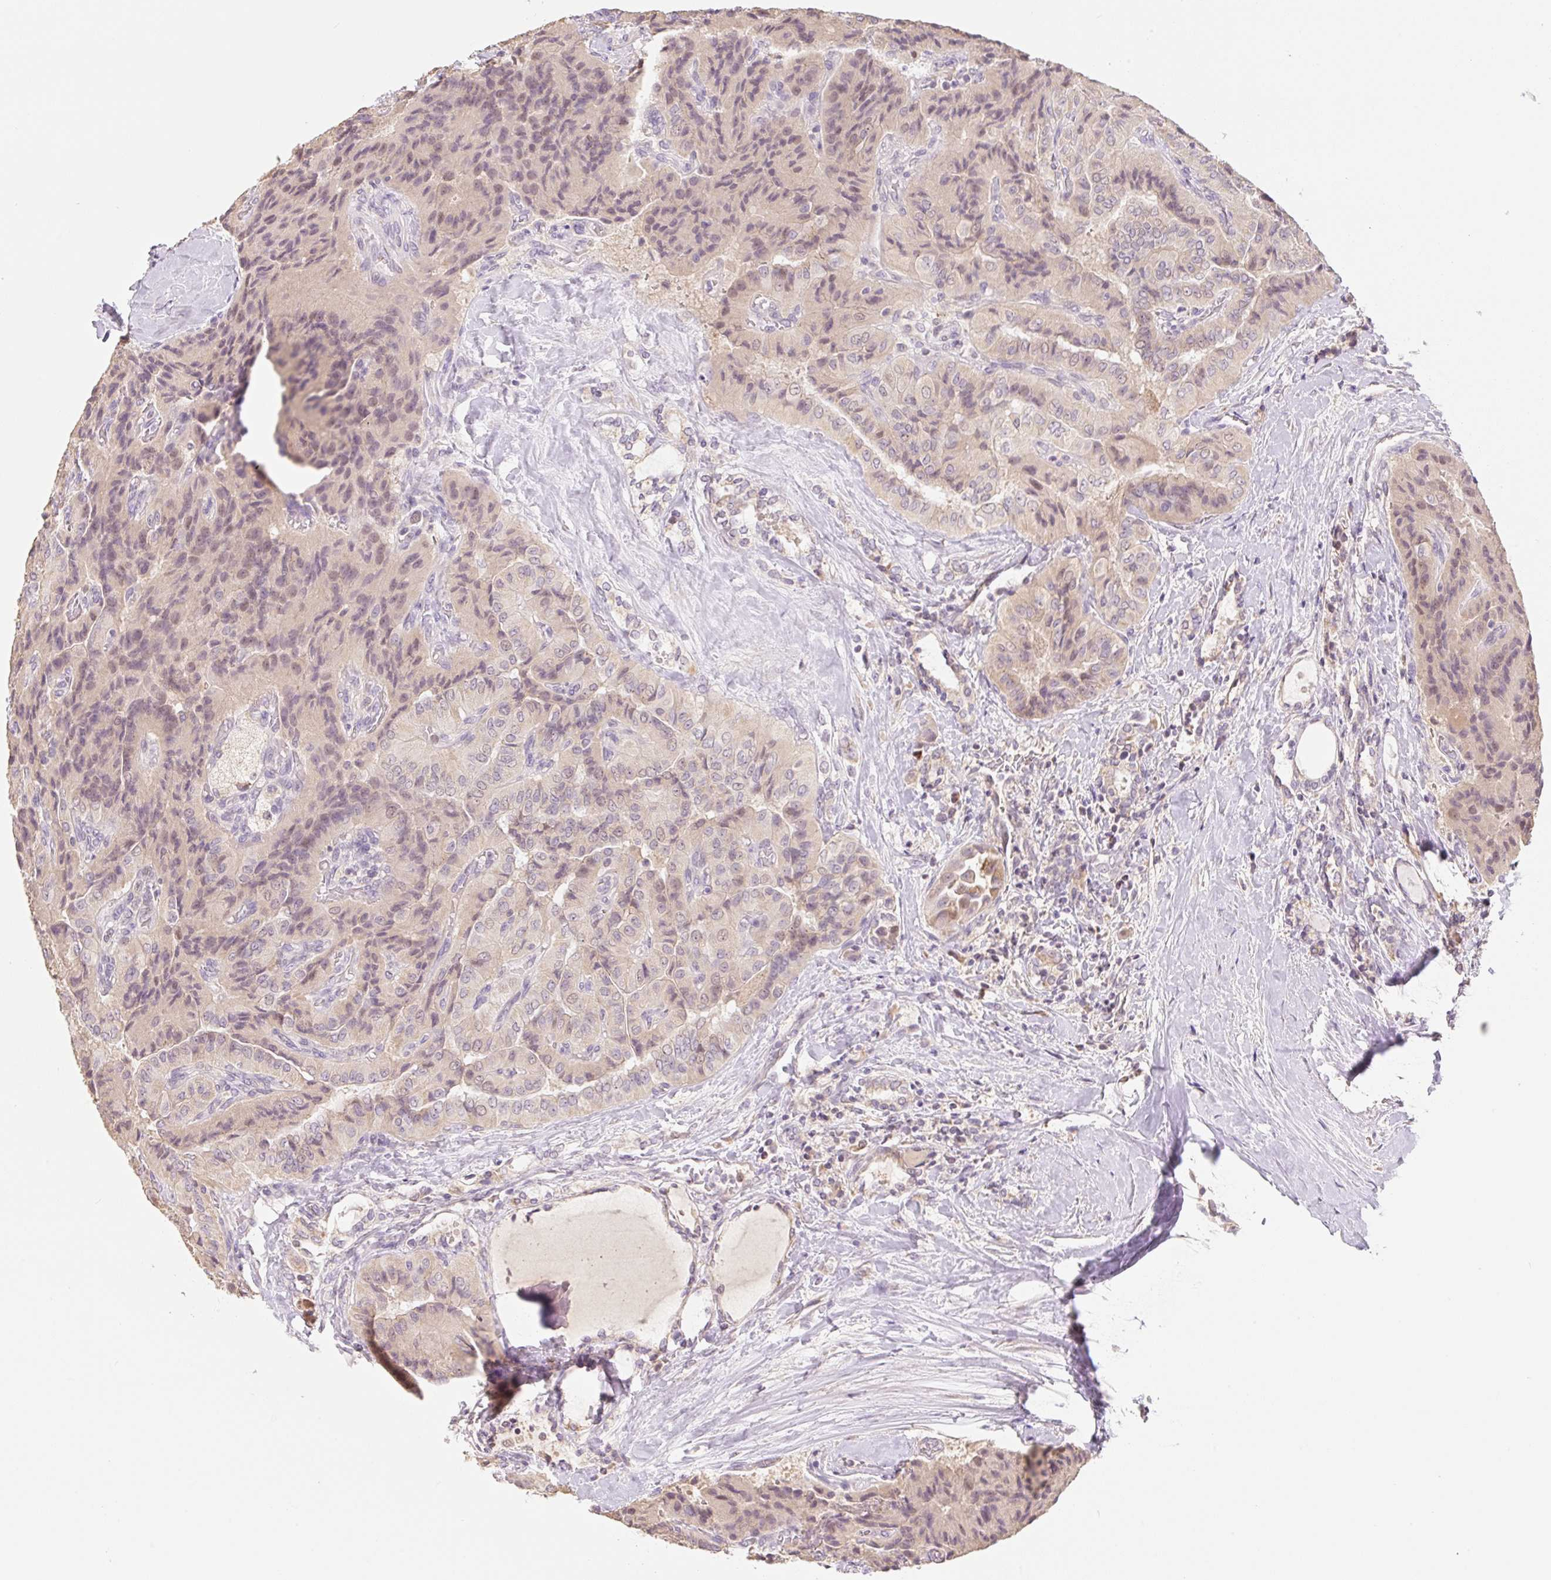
{"staining": {"intensity": "weak", "quantity": ">75%", "location": "cytoplasmic/membranous,nuclear"}, "tissue": "thyroid cancer", "cell_type": "Tumor cells", "image_type": "cancer", "snomed": [{"axis": "morphology", "description": "Normal tissue, NOS"}, {"axis": "morphology", "description": "Papillary adenocarcinoma, NOS"}, {"axis": "topography", "description": "Thyroid gland"}], "caption": "Papillary adenocarcinoma (thyroid) tissue demonstrates weak cytoplasmic/membranous and nuclear expression in about >75% of tumor cells The protein is shown in brown color, while the nuclei are stained blue.", "gene": "MIA2", "patient": {"sex": "female", "age": 59}}